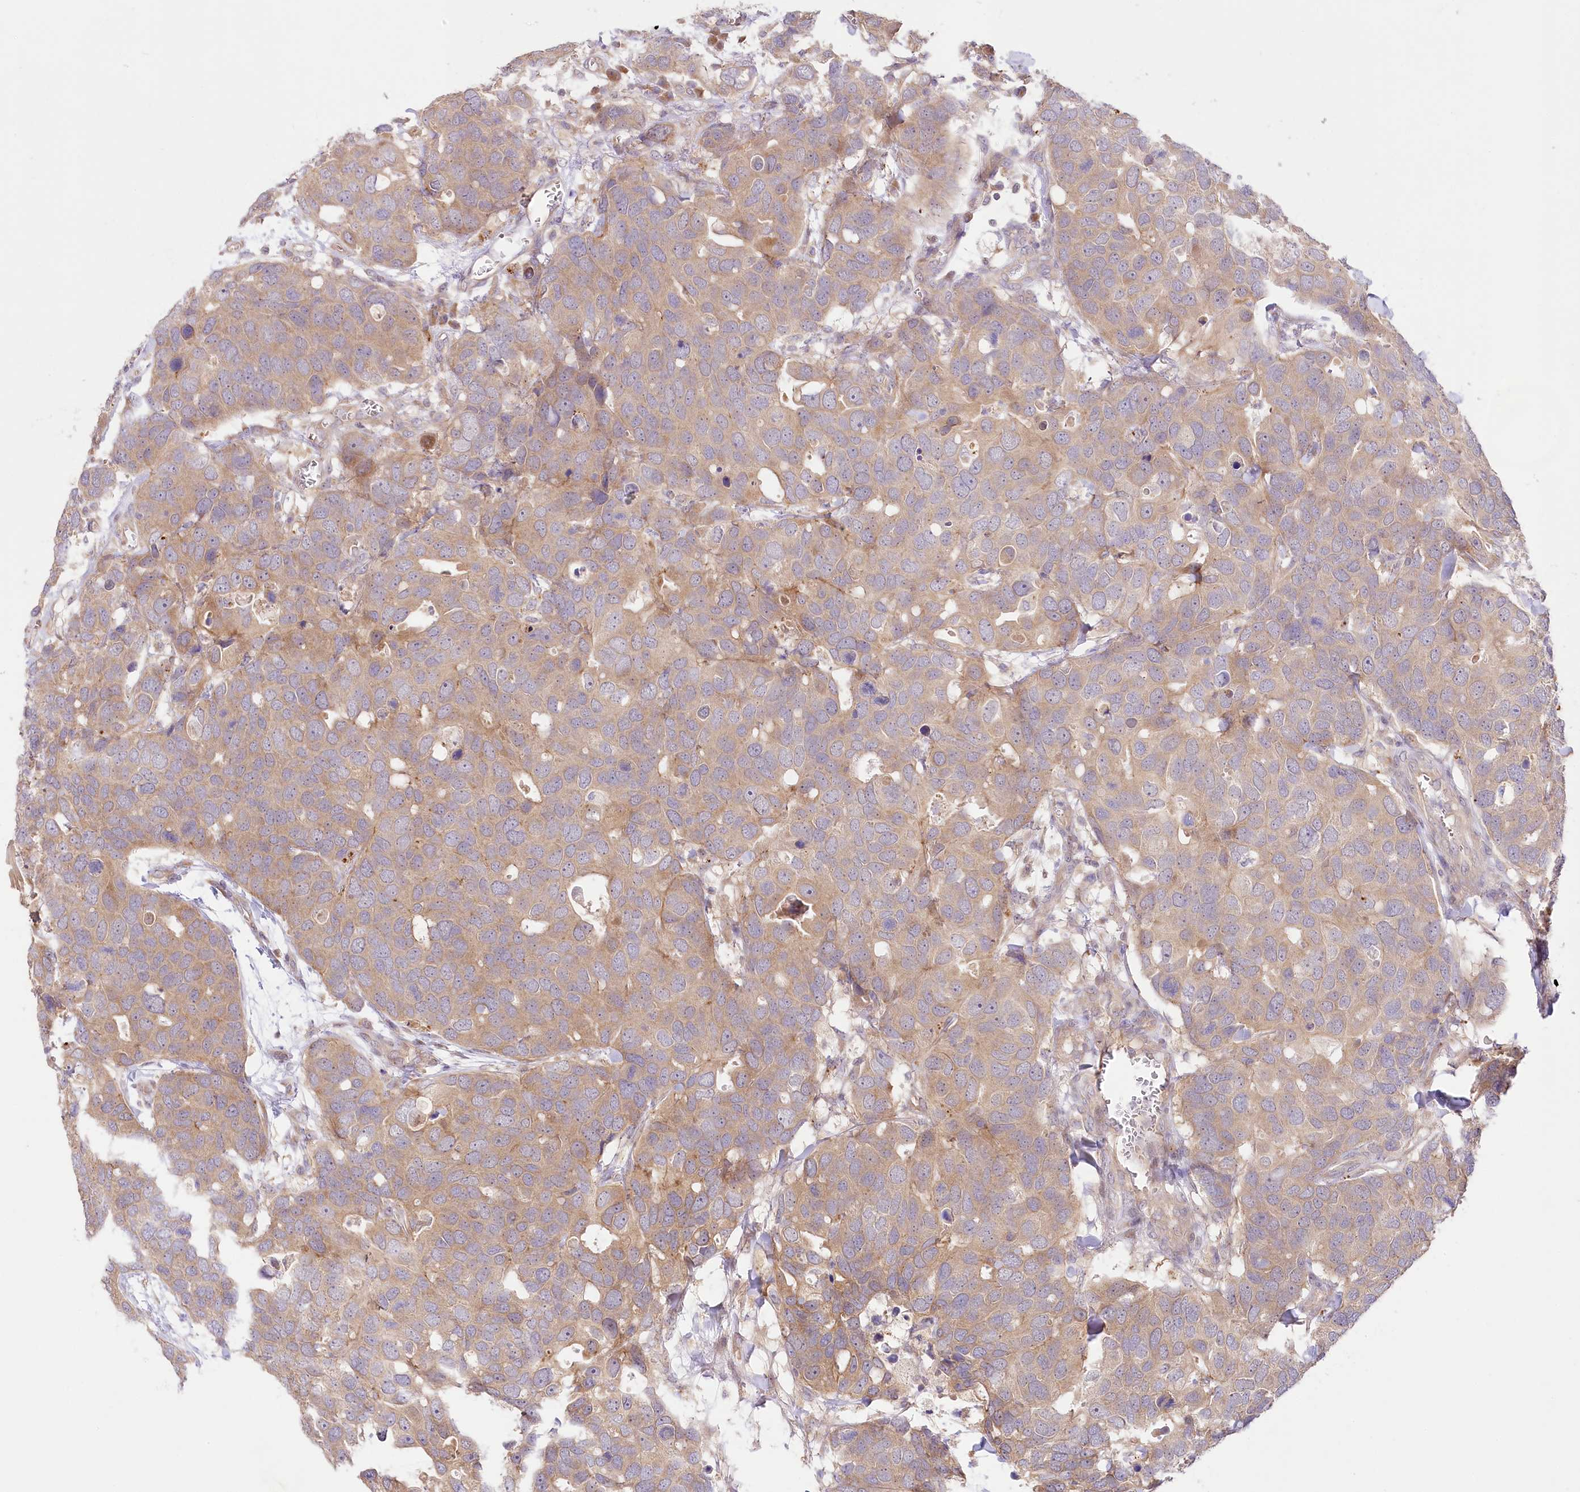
{"staining": {"intensity": "moderate", "quantity": ">75%", "location": "cytoplasmic/membranous"}, "tissue": "breast cancer", "cell_type": "Tumor cells", "image_type": "cancer", "snomed": [{"axis": "morphology", "description": "Duct carcinoma"}, {"axis": "topography", "description": "Breast"}], "caption": "Protein analysis of breast intraductal carcinoma tissue reveals moderate cytoplasmic/membranous expression in about >75% of tumor cells. (DAB IHC with brightfield microscopy, high magnification).", "gene": "PYROXD1", "patient": {"sex": "female", "age": 83}}